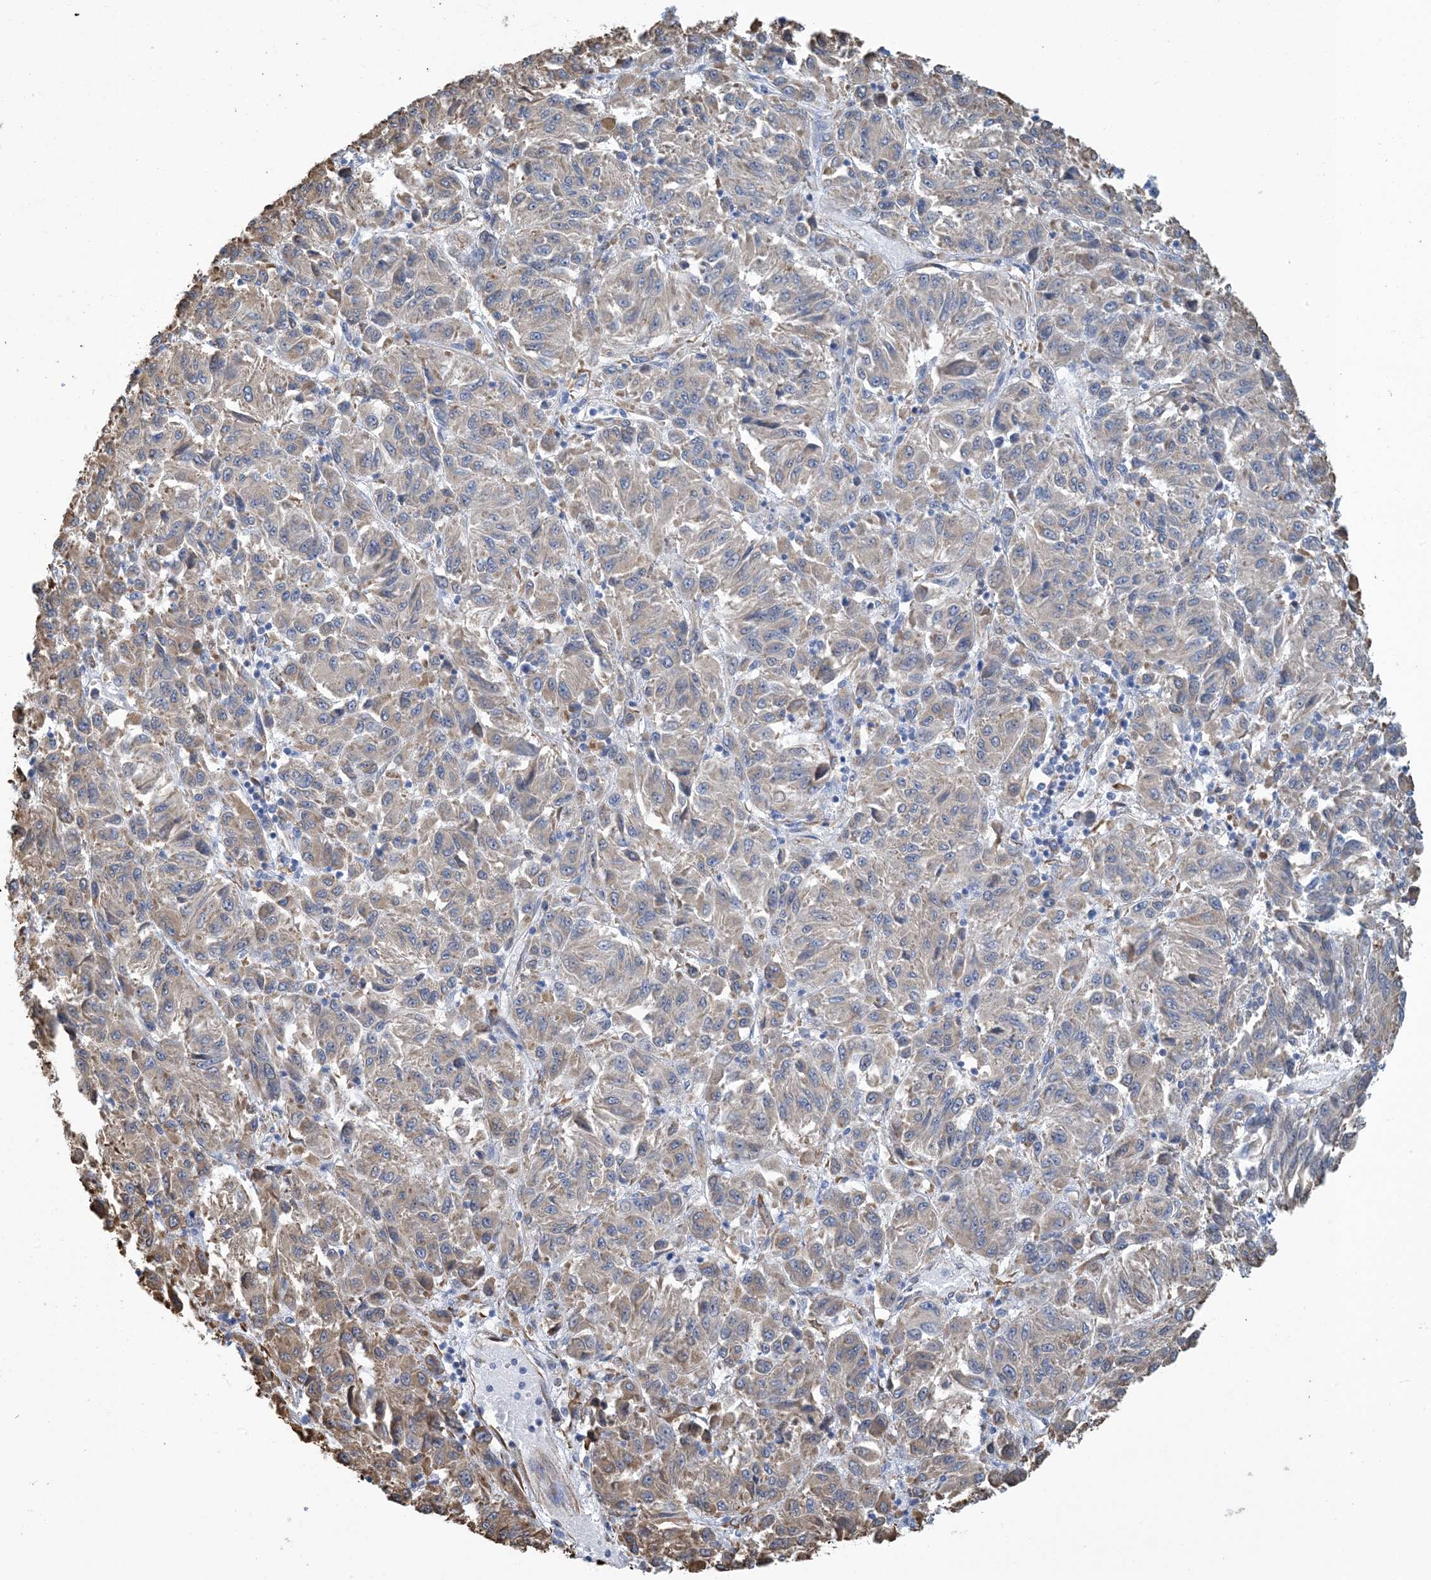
{"staining": {"intensity": "moderate", "quantity": "<25%", "location": "cytoplasmic/membranous"}, "tissue": "melanoma", "cell_type": "Tumor cells", "image_type": "cancer", "snomed": [{"axis": "morphology", "description": "Malignant melanoma, Metastatic site"}, {"axis": "topography", "description": "Lung"}], "caption": "High-power microscopy captured an immunohistochemistry (IHC) histopathology image of melanoma, revealing moderate cytoplasmic/membranous expression in about <25% of tumor cells. (Brightfield microscopy of DAB IHC at high magnification).", "gene": "CCDC14", "patient": {"sex": "male", "age": 64}}